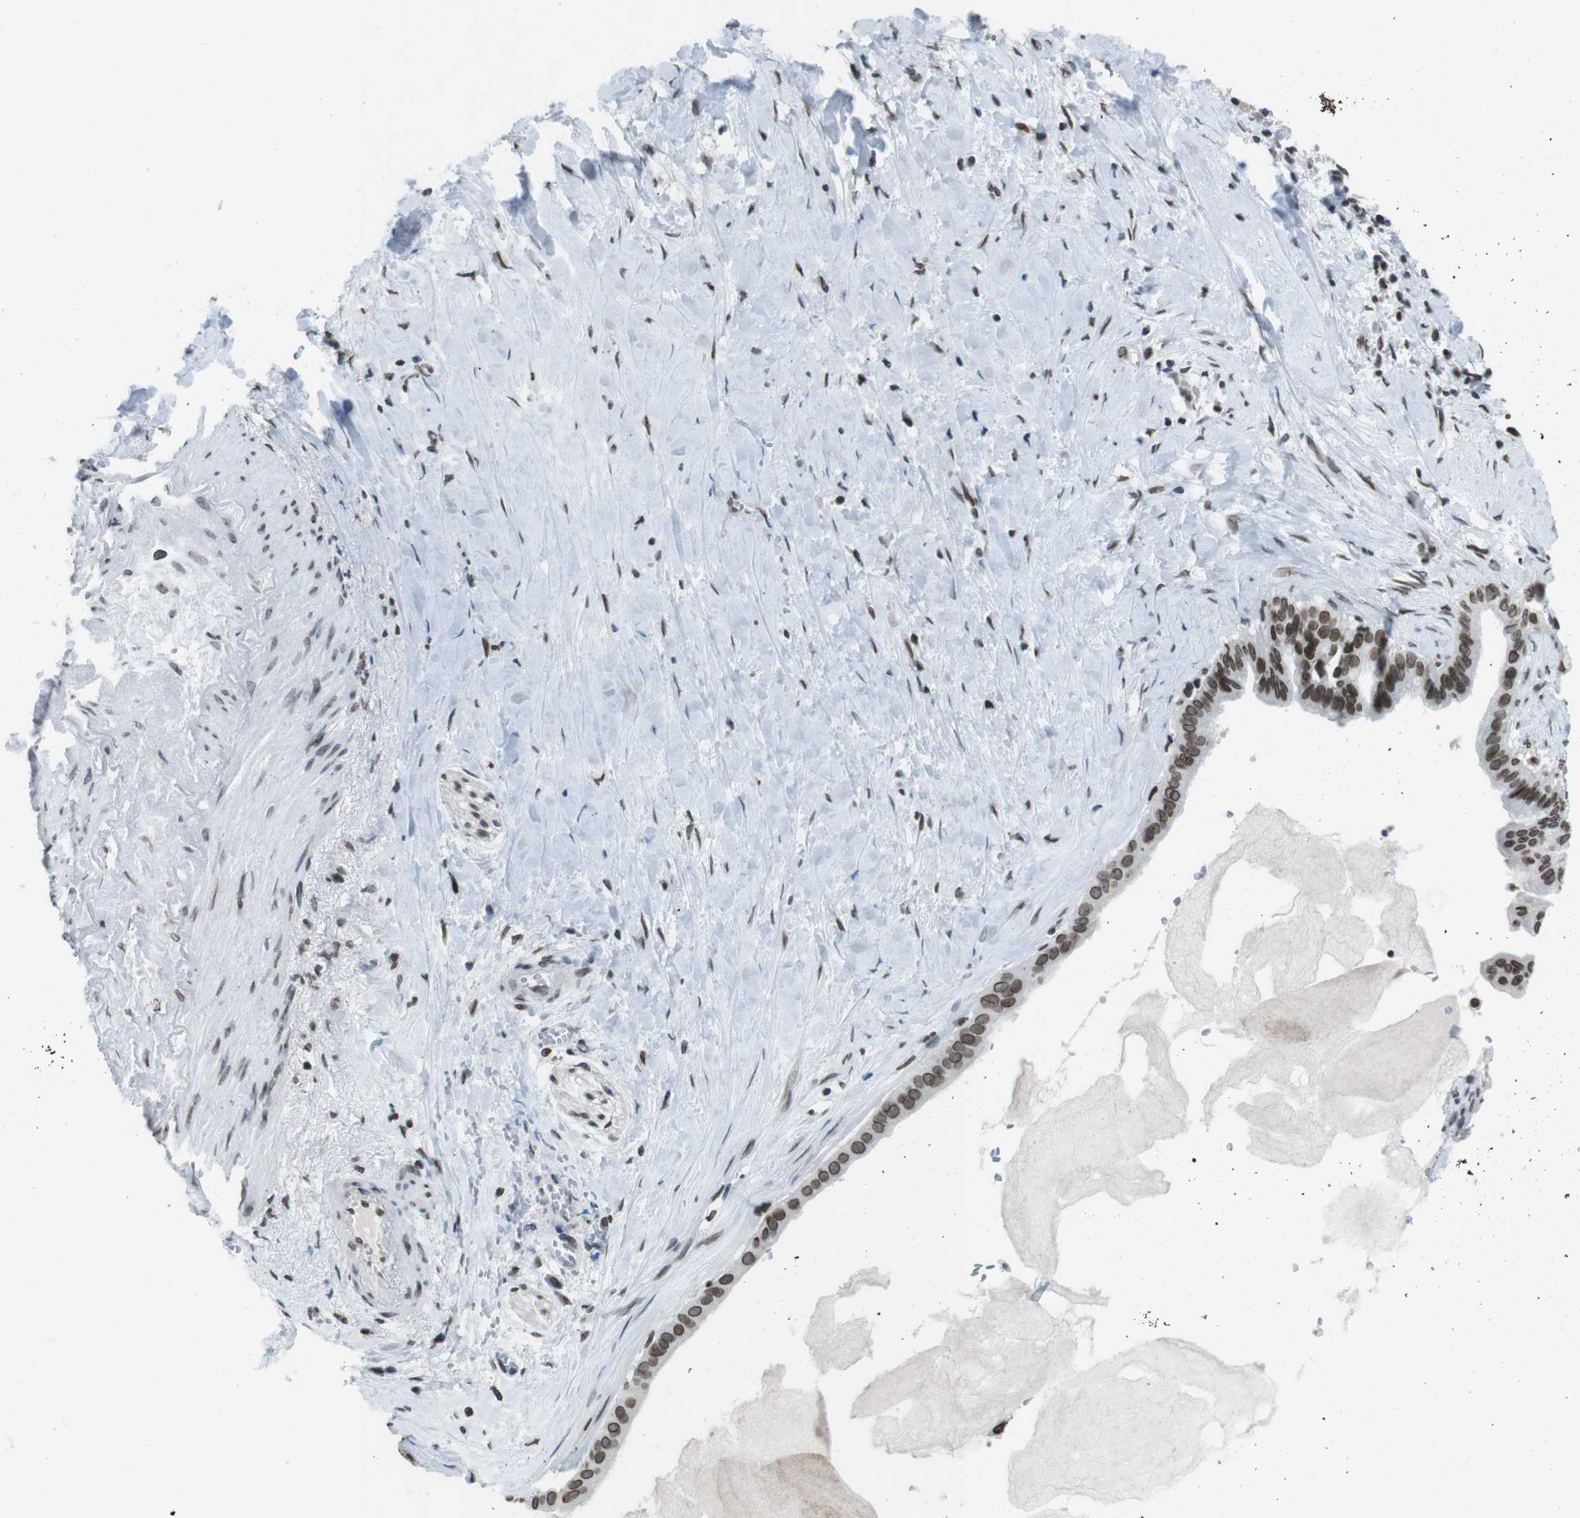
{"staining": {"intensity": "strong", "quantity": ">75%", "location": "nuclear"}, "tissue": "pancreatic cancer", "cell_type": "Tumor cells", "image_type": "cancer", "snomed": [{"axis": "morphology", "description": "Adenocarcinoma, NOS"}, {"axis": "topography", "description": "Pancreas"}], "caption": "Human pancreatic cancer stained for a protein (brown) reveals strong nuclear positive staining in approximately >75% of tumor cells.", "gene": "MAD1L1", "patient": {"sex": "male", "age": 55}}